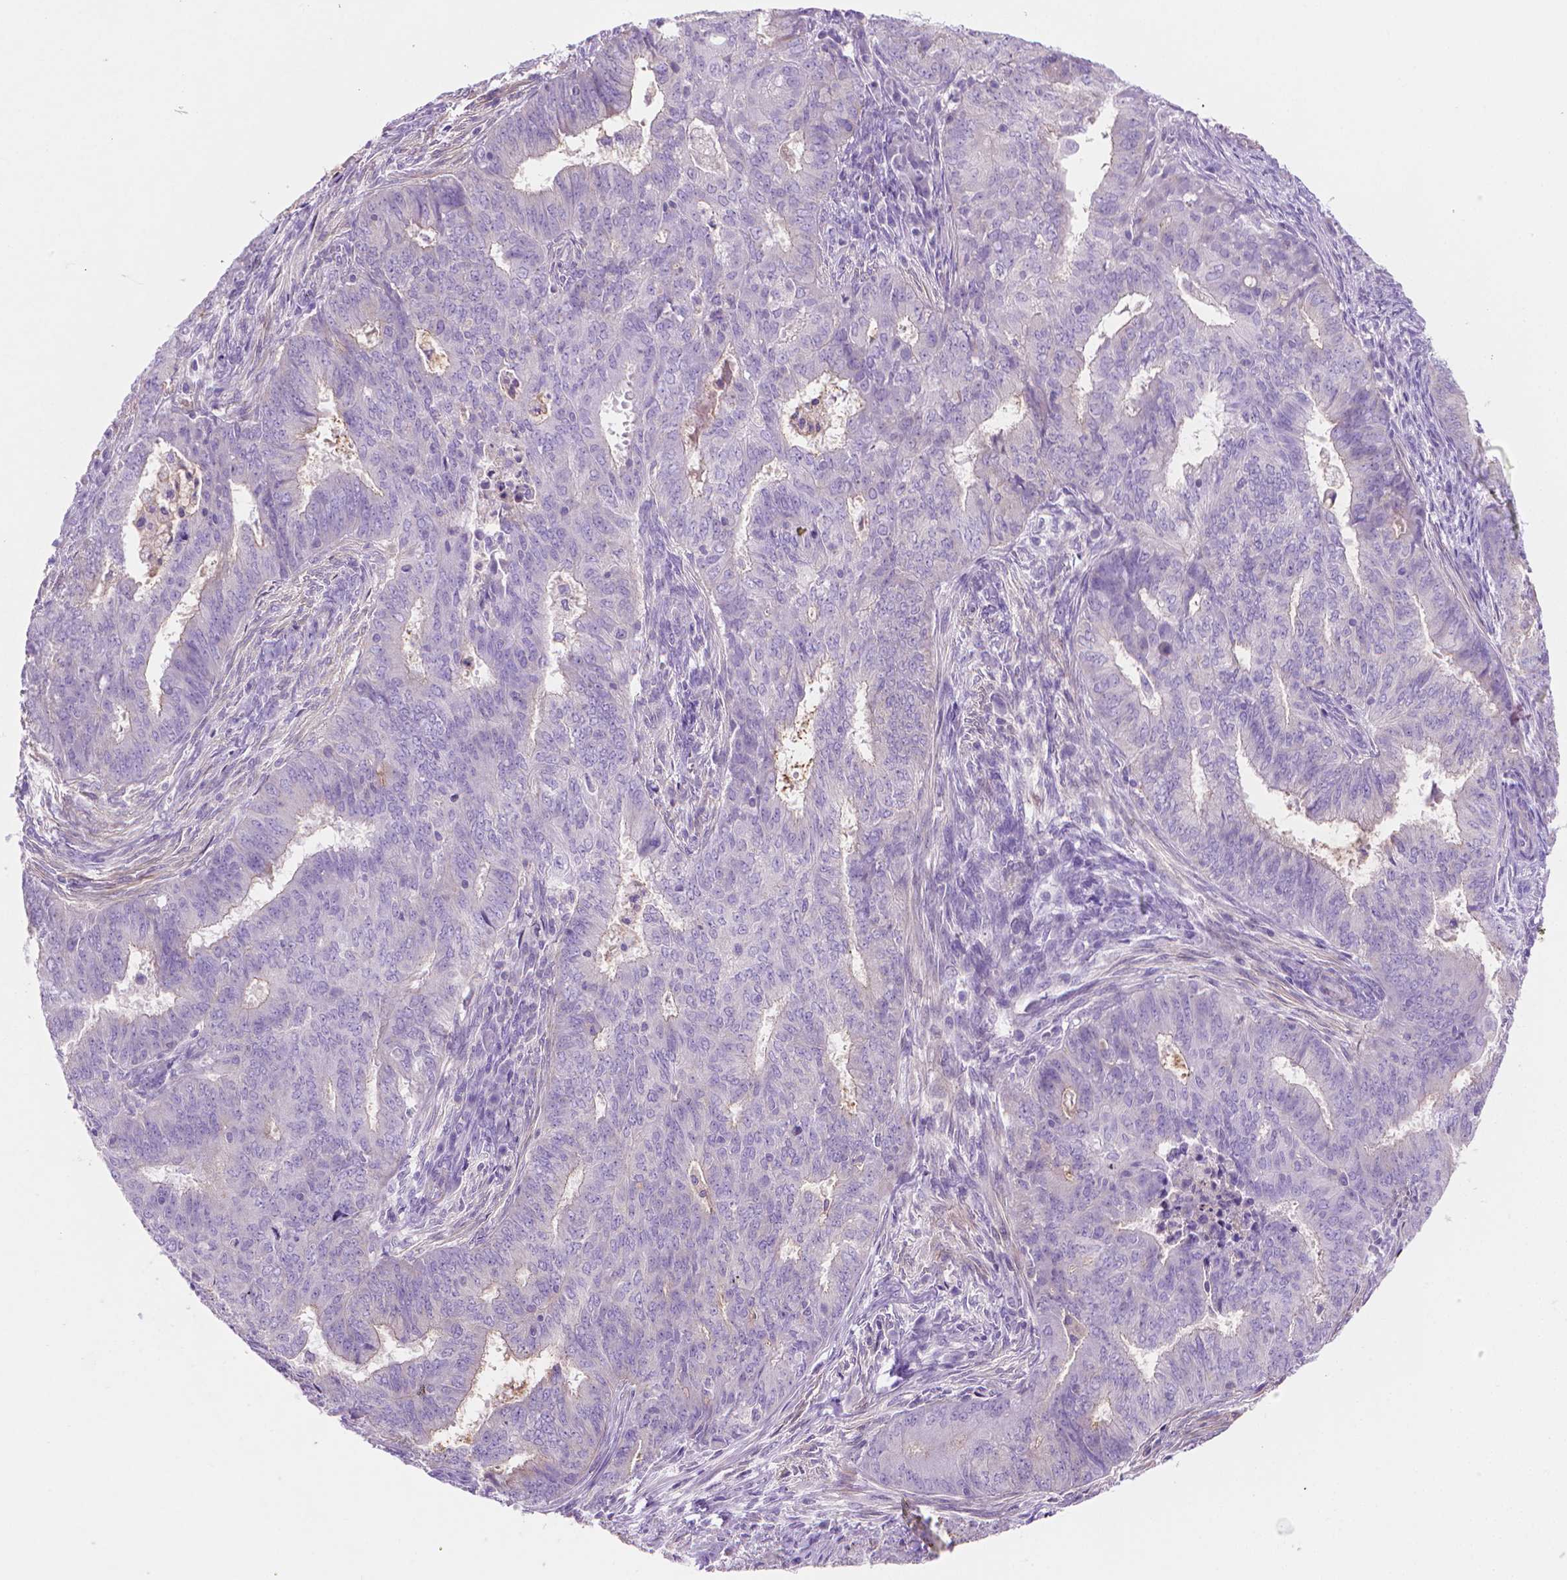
{"staining": {"intensity": "negative", "quantity": "none", "location": "none"}, "tissue": "endometrial cancer", "cell_type": "Tumor cells", "image_type": "cancer", "snomed": [{"axis": "morphology", "description": "Adenocarcinoma, NOS"}, {"axis": "topography", "description": "Endometrium"}], "caption": "A photomicrograph of human endometrial adenocarcinoma is negative for staining in tumor cells.", "gene": "FASN", "patient": {"sex": "female", "age": 62}}